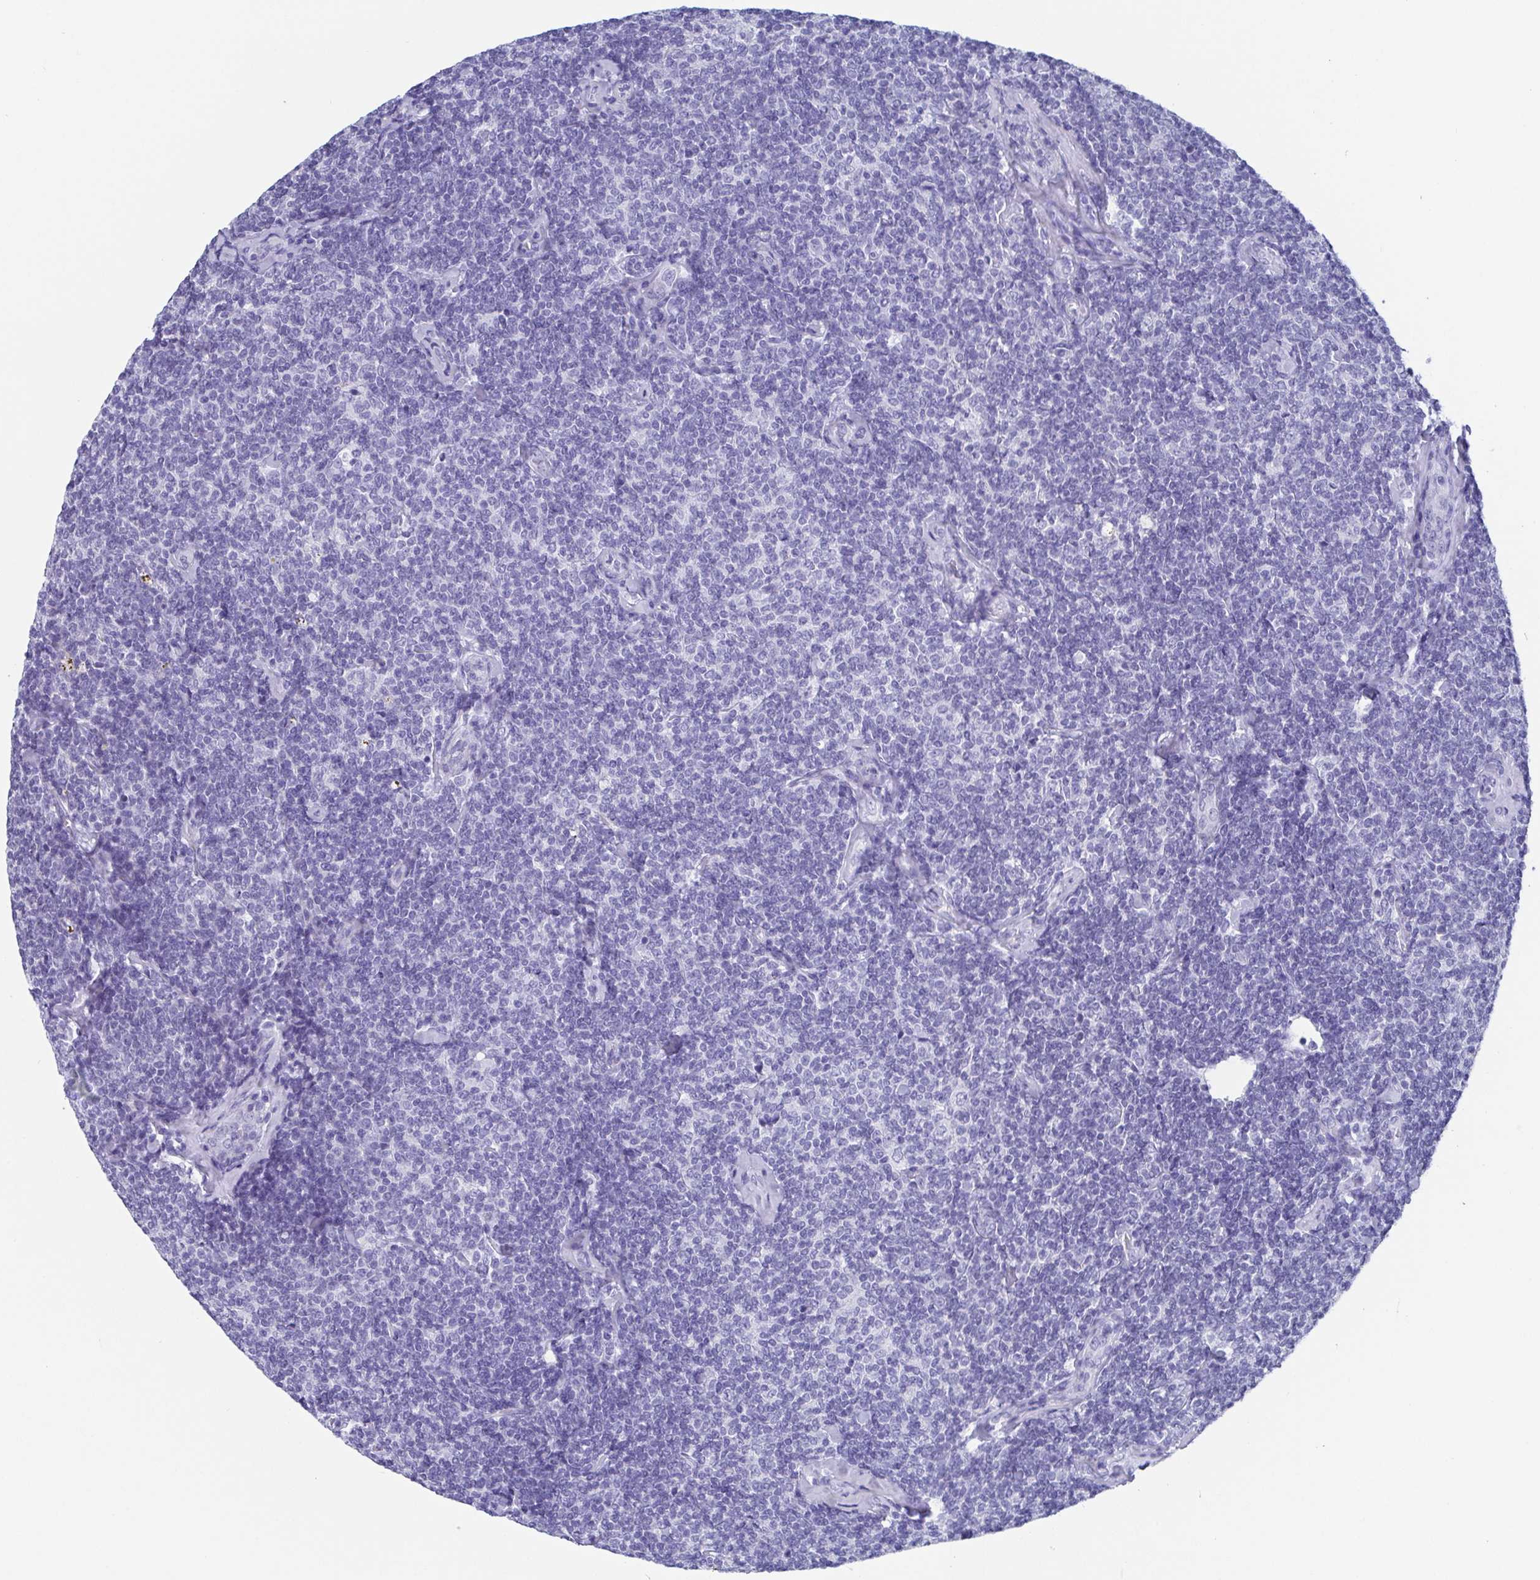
{"staining": {"intensity": "negative", "quantity": "none", "location": "none"}, "tissue": "lymphoma", "cell_type": "Tumor cells", "image_type": "cancer", "snomed": [{"axis": "morphology", "description": "Malignant lymphoma, non-Hodgkin's type, Low grade"}, {"axis": "topography", "description": "Lymph node"}], "caption": "This is an IHC micrograph of lymphoma. There is no expression in tumor cells.", "gene": "SCGN", "patient": {"sex": "female", "age": 56}}